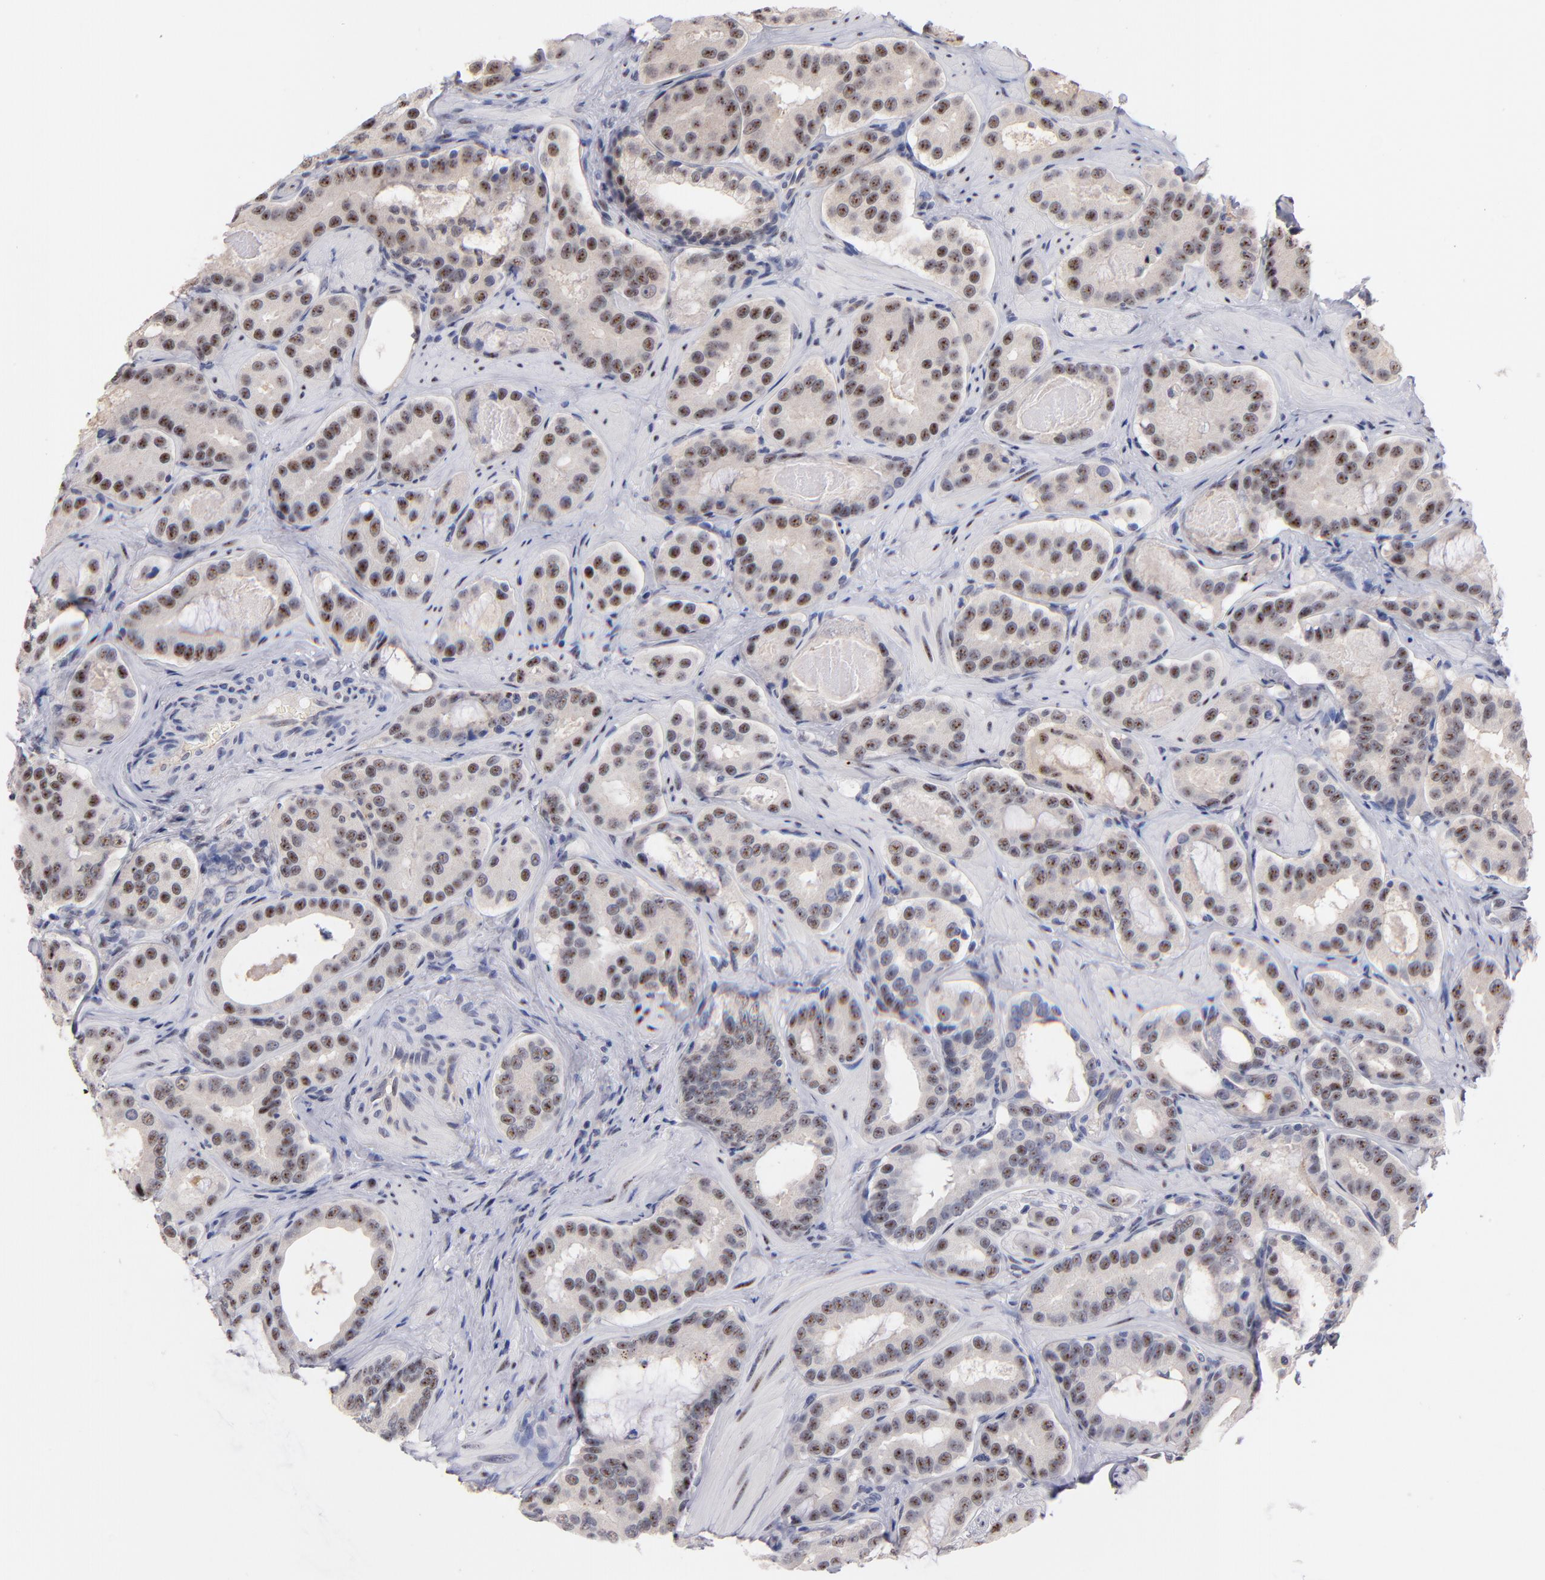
{"staining": {"intensity": "strong", "quantity": "25%-75%", "location": "nuclear"}, "tissue": "prostate cancer", "cell_type": "Tumor cells", "image_type": "cancer", "snomed": [{"axis": "morphology", "description": "Adenocarcinoma, Low grade"}, {"axis": "topography", "description": "Prostate"}], "caption": "Human prostate low-grade adenocarcinoma stained with a brown dye shows strong nuclear positive staining in approximately 25%-75% of tumor cells.", "gene": "RAF1", "patient": {"sex": "male", "age": 59}}